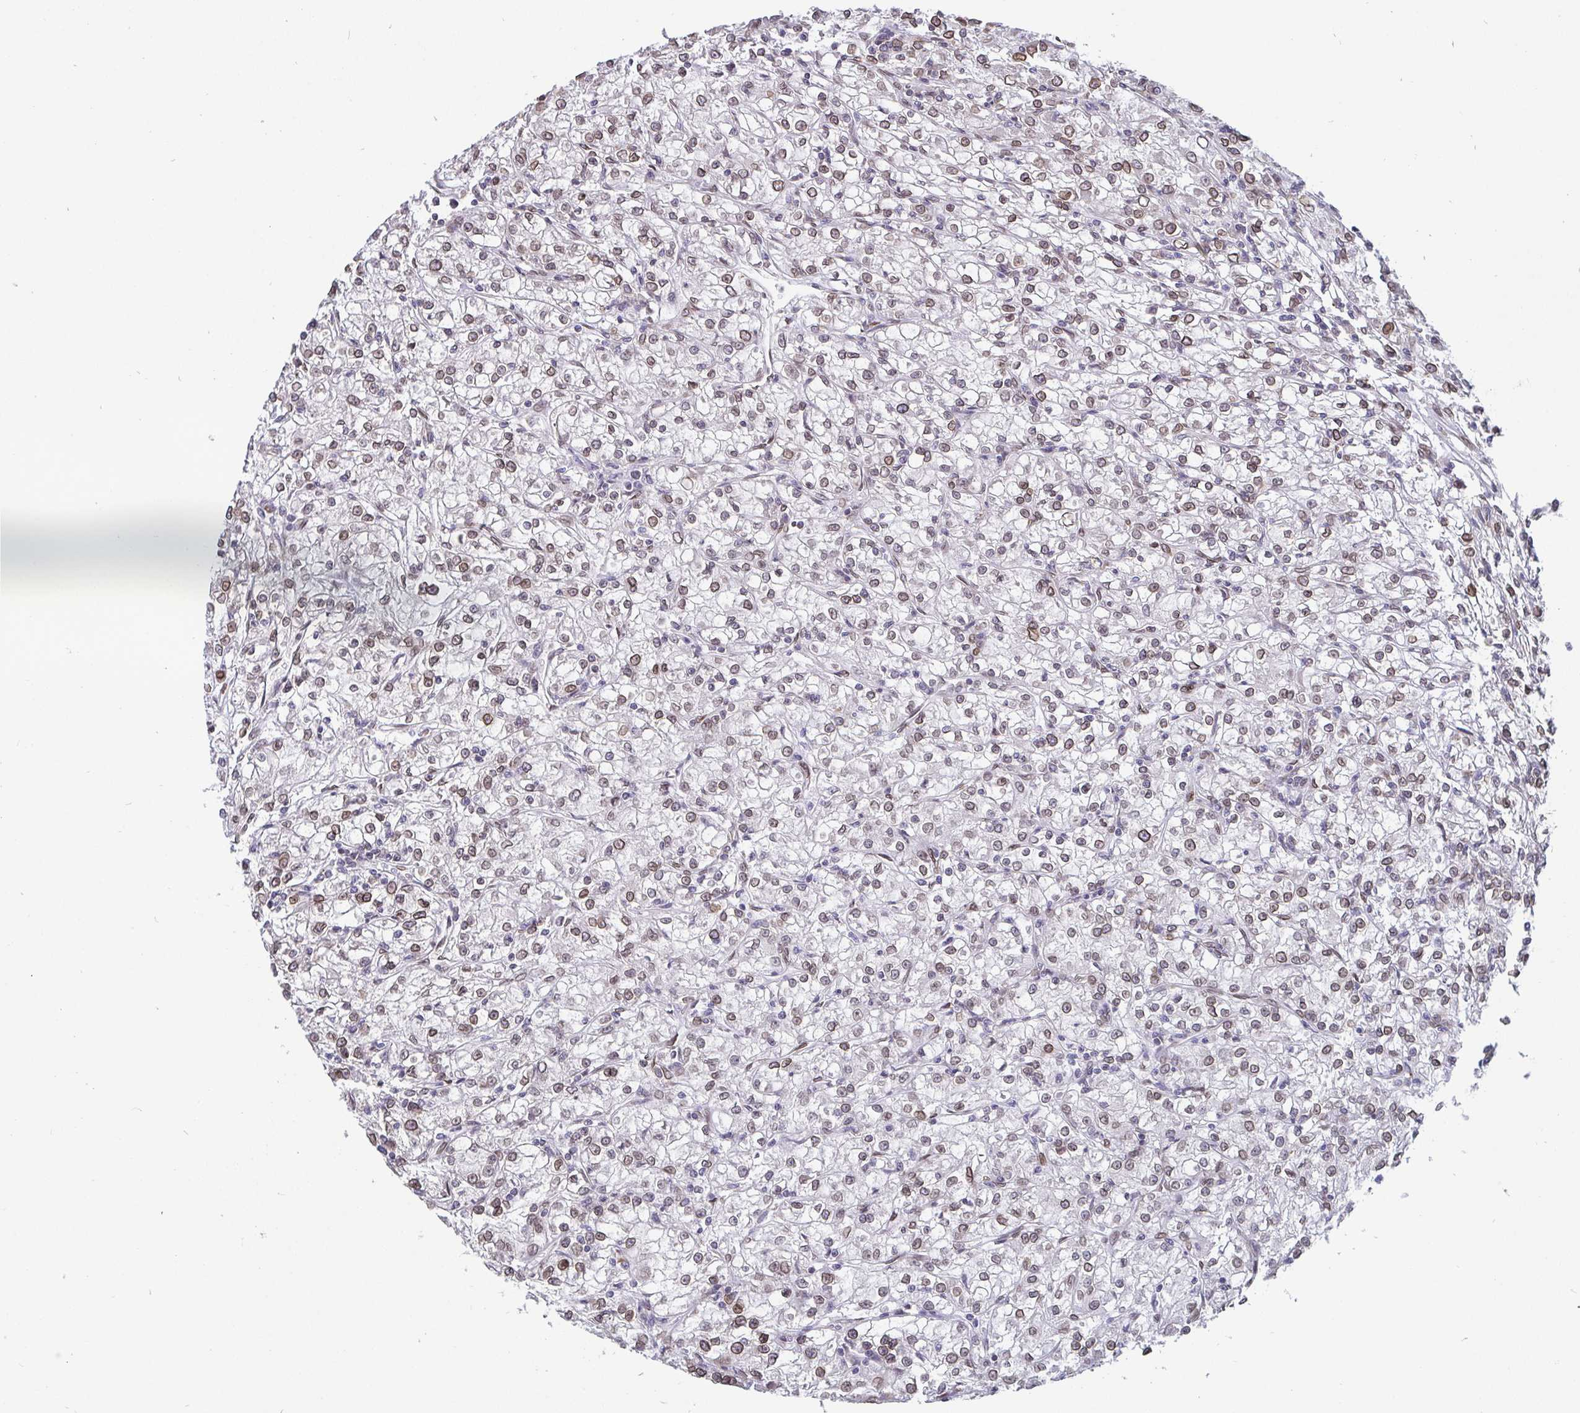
{"staining": {"intensity": "weak", "quantity": "25%-75%", "location": "nuclear"}, "tissue": "renal cancer", "cell_type": "Tumor cells", "image_type": "cancer", "snomed": [{"axis": "morphology", "description": "Adenocarcinoma, NOS"}, {"axis": "topography", "description": "Kidney"}], "caption": "Weak nuclear staining for a protein is appreciated in approximately 25%-75% of tumor cells of renal cancer using immunohistochemistry.", "gene": "EMD", "patient": {"sex": "female", "age": 59}}